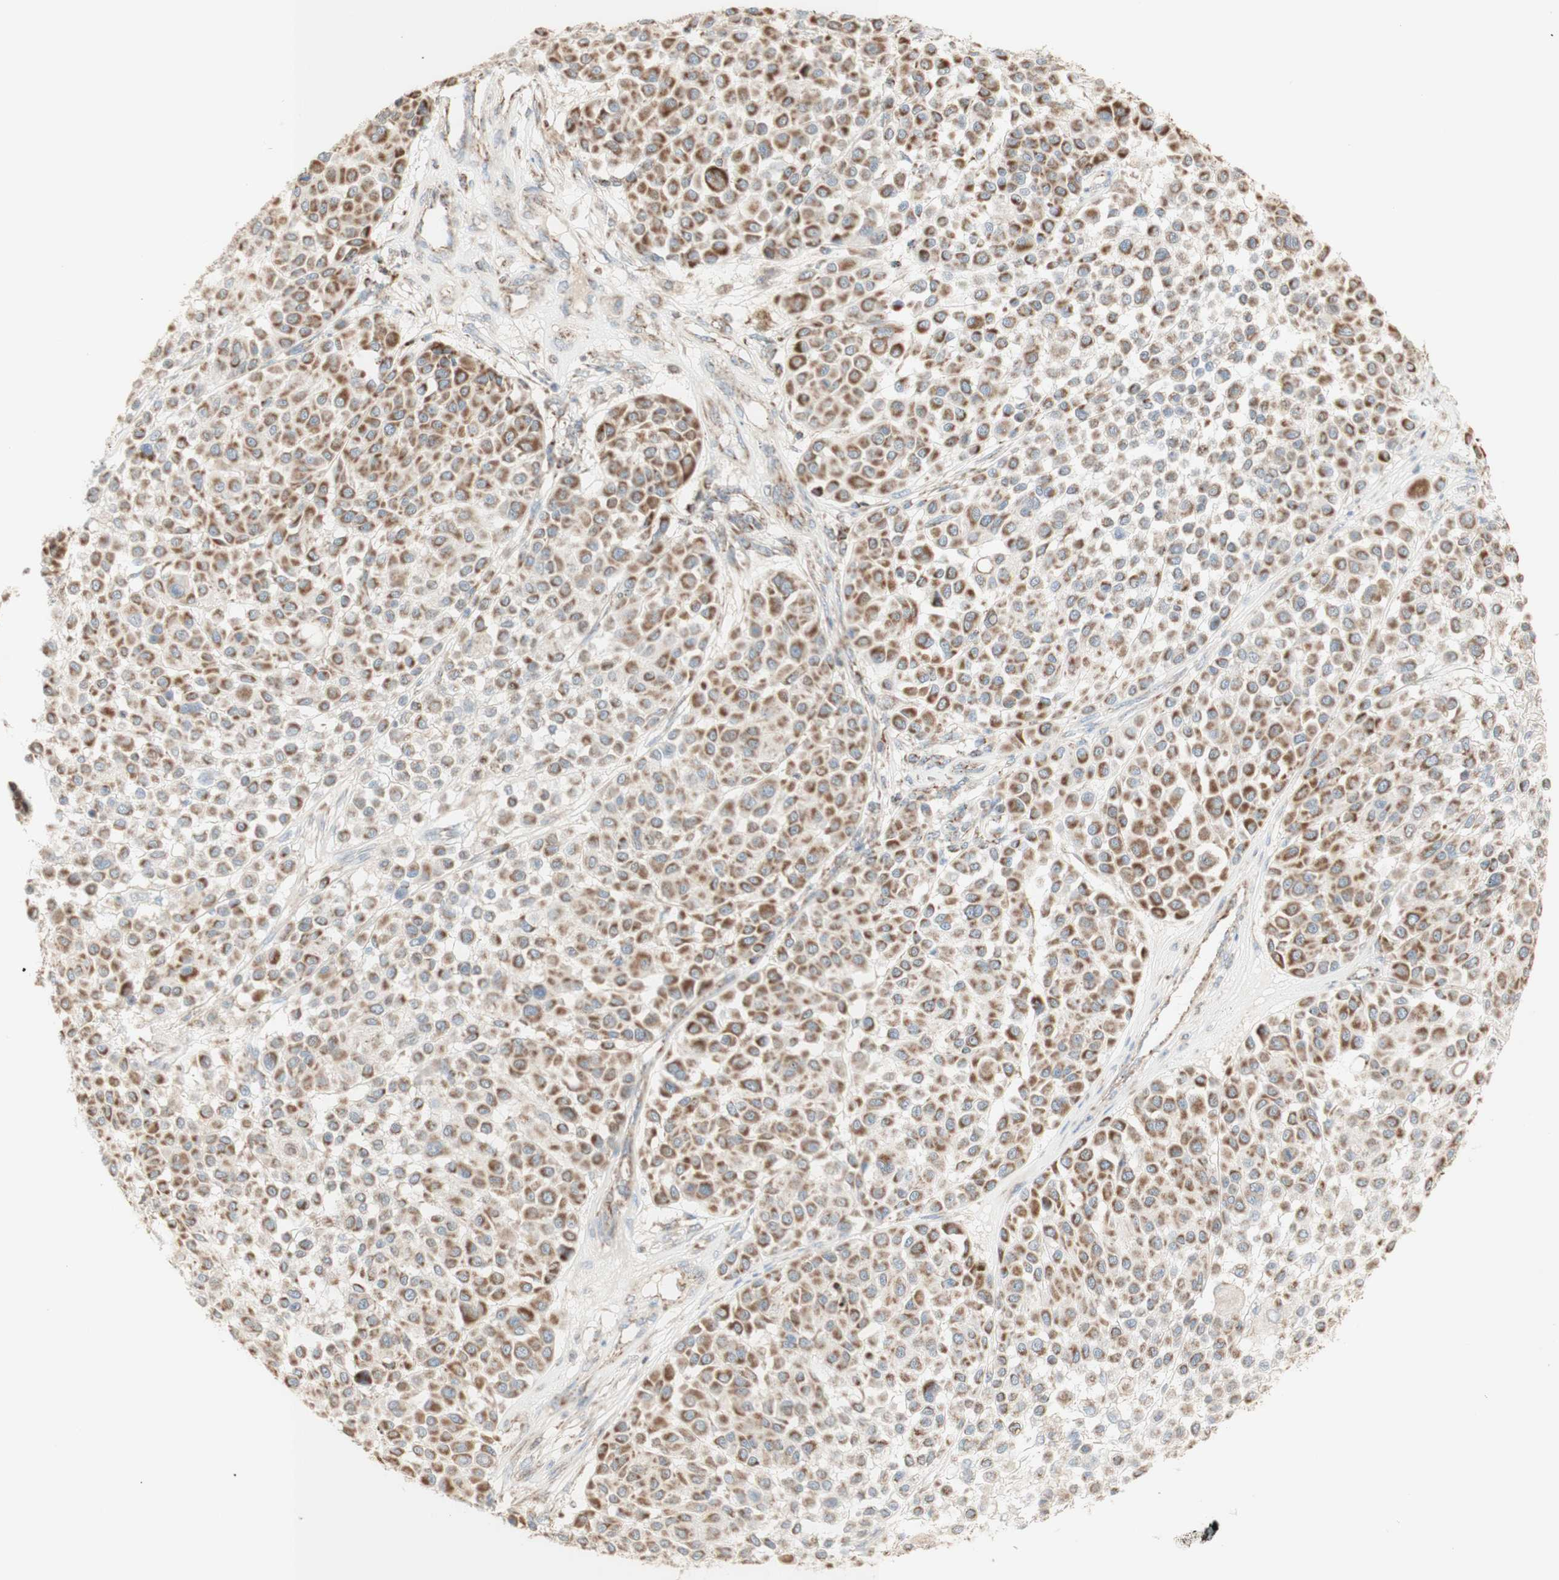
{"staining": {"intensity": "moderate", "quantity": ">75%", "location": "cytoplasmic/membranous"}, "tissue": "melanoma", "cell_type": "Tumor cells", "image_type": "cancer", "snomed": [{"axis": "morphology", "description": "Malignant melanoma, Metastatic site"}, {"axis": "topography", "description": "Soft tissue"}], "caption": "There is medium levels of moderate cytoplasmic/membranous expression in tumor cells of malignant melanoma (metastatic site), as demonstrated by immunohistochemical staining (brown color).", "gene": "LETM1", "patient": {"sex": "male", "age": 41}}